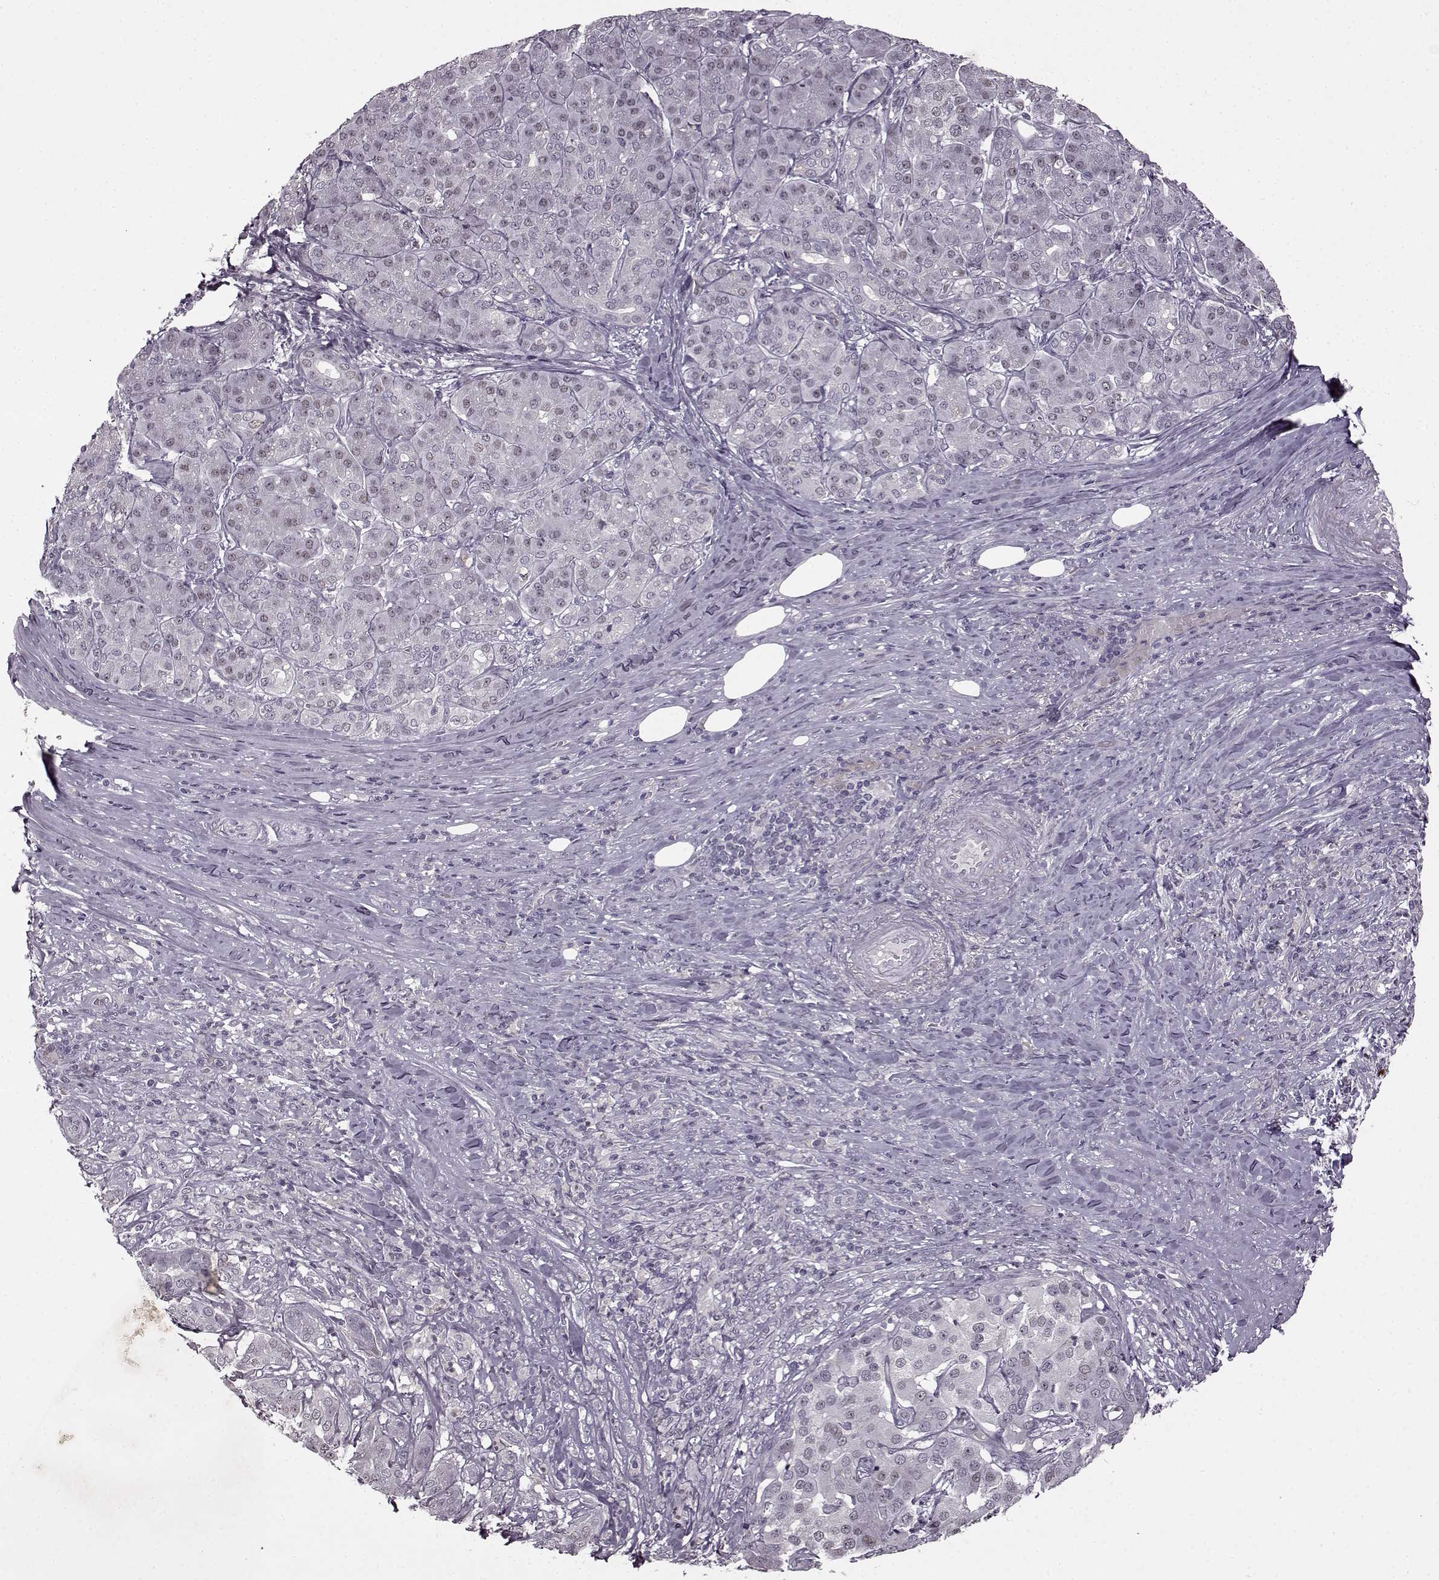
{"staining": {"intensity": "negative", "quantity": "none", "location": "none"}, "tissue": "pancreatic cancer", "cell_type": "Tumor cells", "image_type": "cancer", "snomed": [{"axis": "morphology", "description": "Normal tissue, NOS"}, {"axis": "morphology", "description": "Inflammation, NOS"}, {"axis": "morphology", "description": "Adenocarcinoma, NOS"}, {"axis": "topography", "description": "Pancreas"}], "caption": "Immunohistochemistry image of neoplastic tissue: human pancreatic cancer stained with DAB (3,3'-diaminobenzidine) displays no significant protein positivity in tumor cells.", "gene": "CNGA3", "patient": {"sex": "male", "age": 57}}